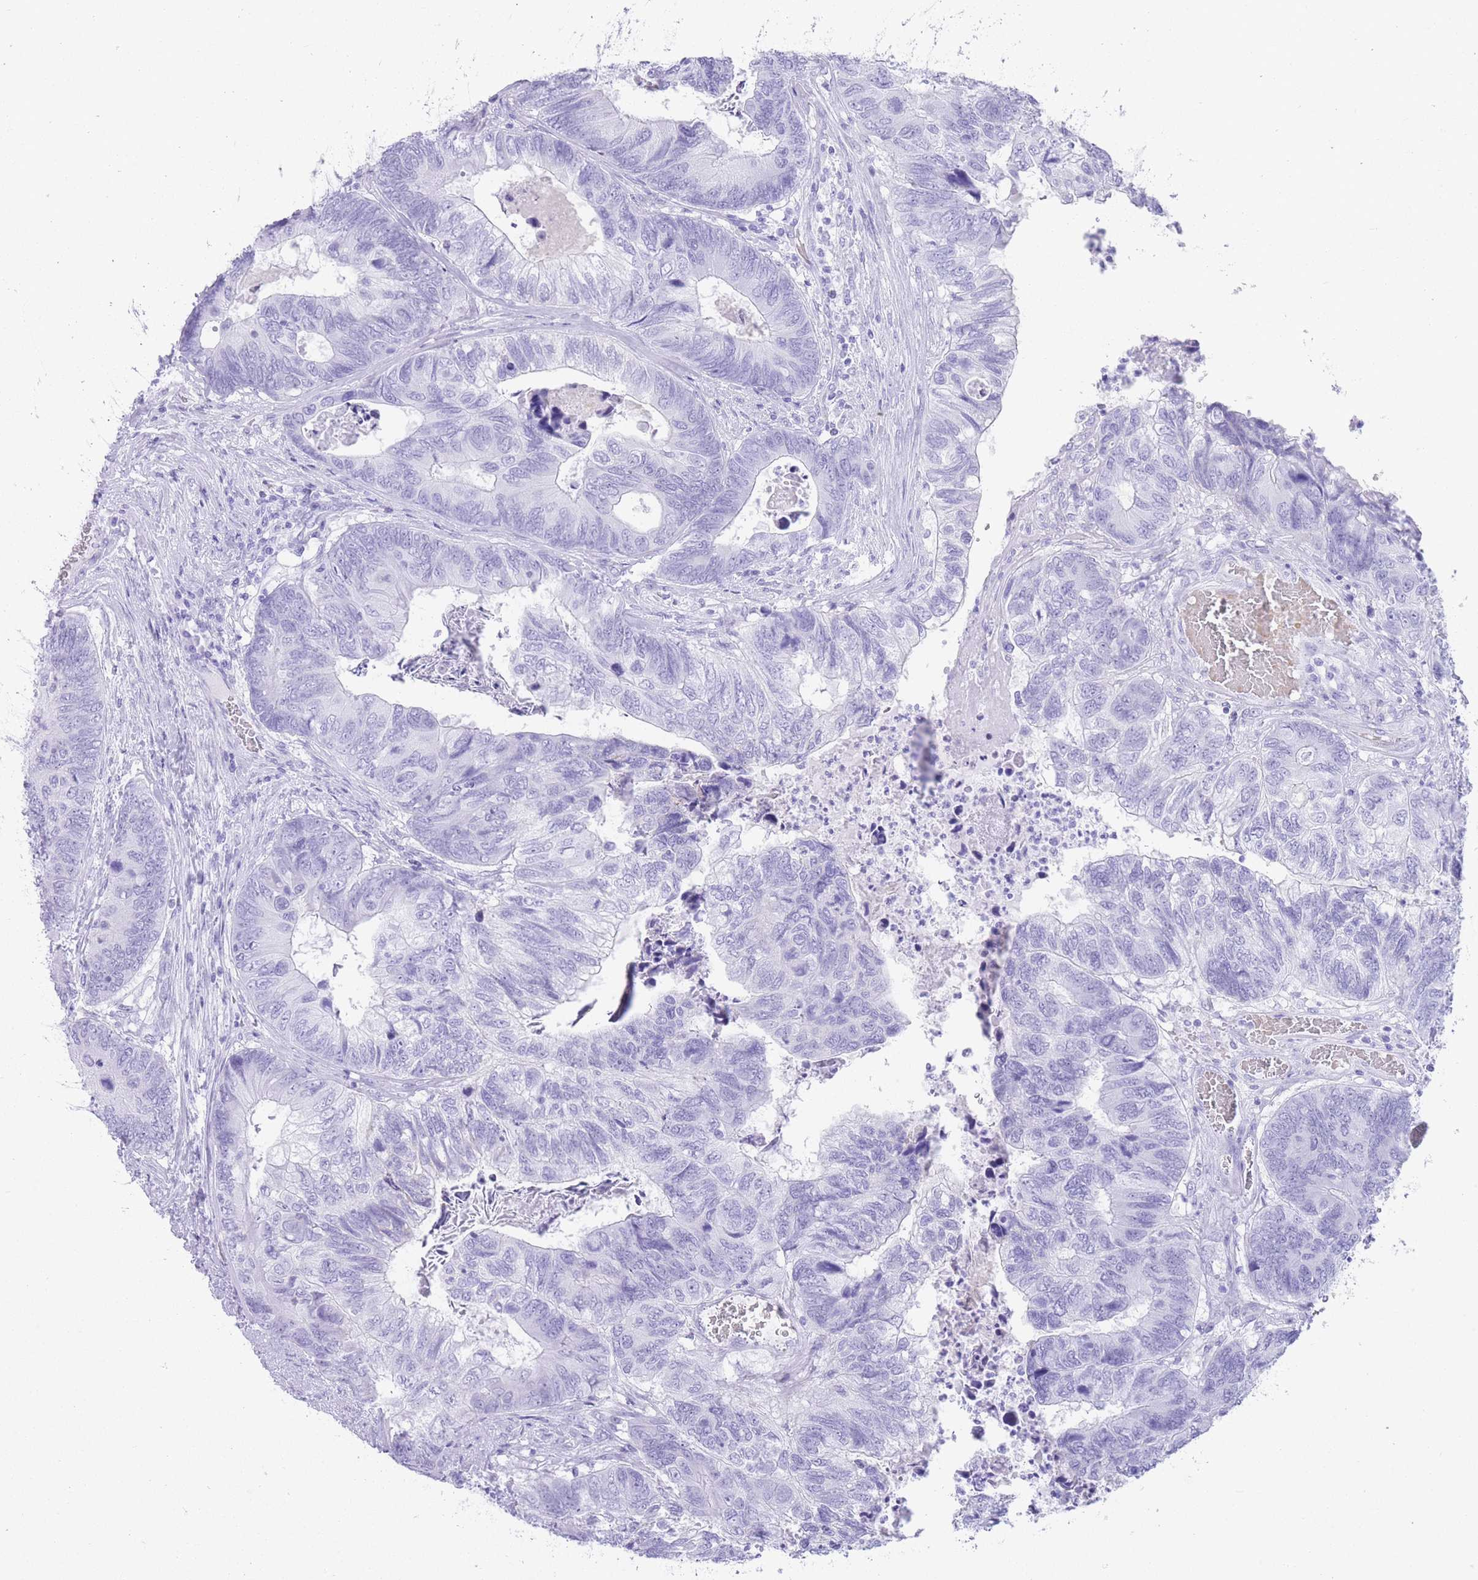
{"staining": {"intensity": "negative", "quantity": "none", "location": "none"}, "tissue": "colorectal cancer", "cell_type": "Tumor cells", "image_type": "cancer", "snomed": [{"axis": "morphology", "description": "Adenocarcinoma, NOS"}, {"axis": "topography", "description": "Colon"}], "caption": "An immunohistochemistry image of colorectal cancer is shown. There is no staining in tumor cells of colorectal cancer.", "gene": "ELOA2", "patient": {"sex": "female", "age": 67}}